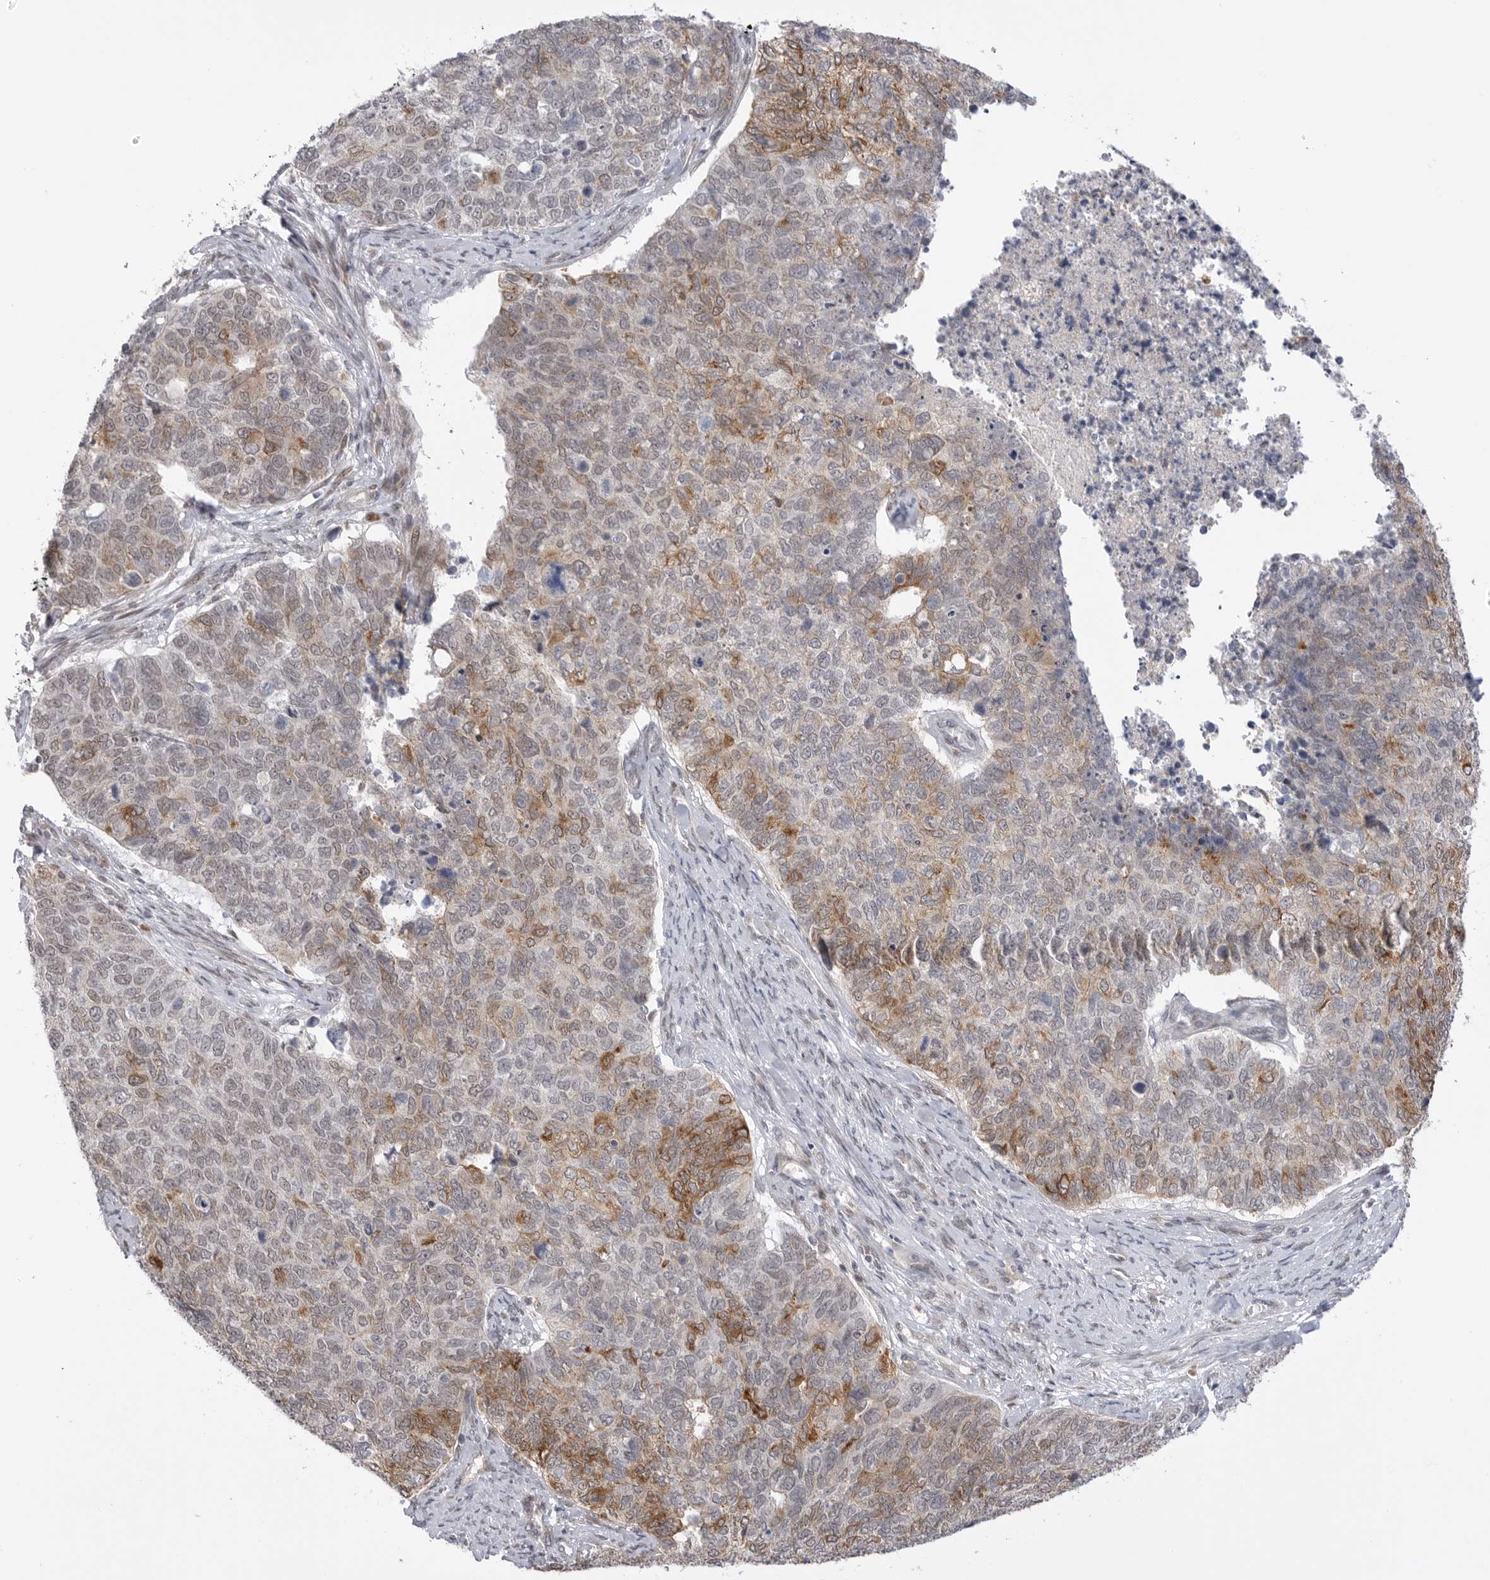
{"staining": {"intensity": "moderate", "quantity": "25%-75%", "location": "cytoplasmic/membranous"}, "tissue": "cervical cancer", "cell_type": "Tumor cells", "image_type": "cancer", "snomed": [{"axis": "morphology", "description": "Squamous cell carcinoma, NOS"}, {"axis": "topography", "description": "Cervix"}], "caption": "The micrograph exhibits immunohistochemical staining of cervical cancer (squamous cell carcinoma). There is moderate cytoplasmic/membranous expression is seen in approximately 25%-75% of tumor cells.", "gene": "GGT6", "patient": {"sex": "female", "age": 63}}